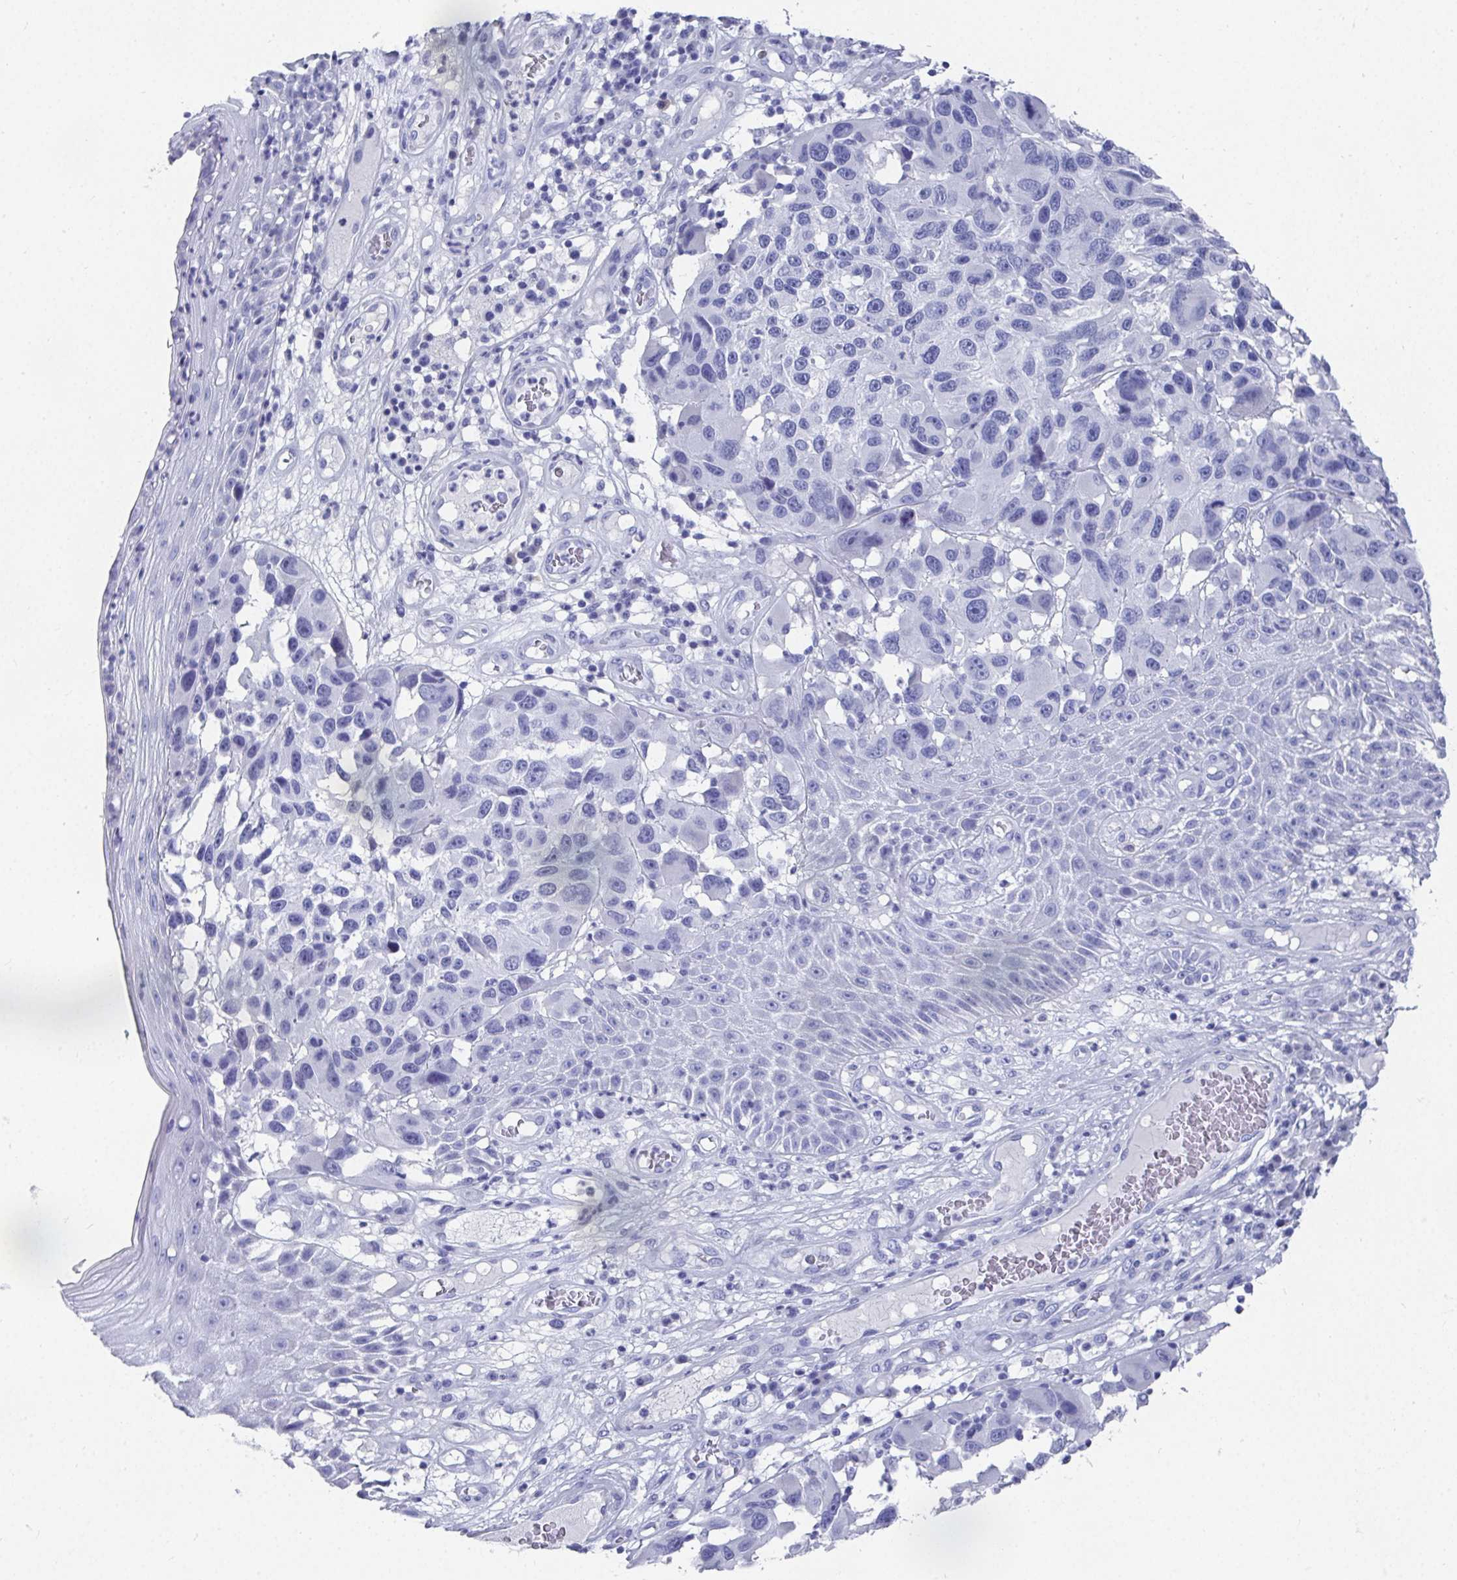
{"staining": {"intensity": "negative", "quantity": "none", "location": "none"}, "tissue": "melanoma", "cell_type": "Tumor cells", "image_type": "cancer", "snomed": [{"axis": "morphology", "description": "Malignant melanoma, NOS"}, {"axis": "topography", "description": "Skin"}], "caption": "IHC of human melanoma exhibits no expression in tumor cells.", "gene": "GRIA1", "patient": {"sex": "male", "age": 53}}